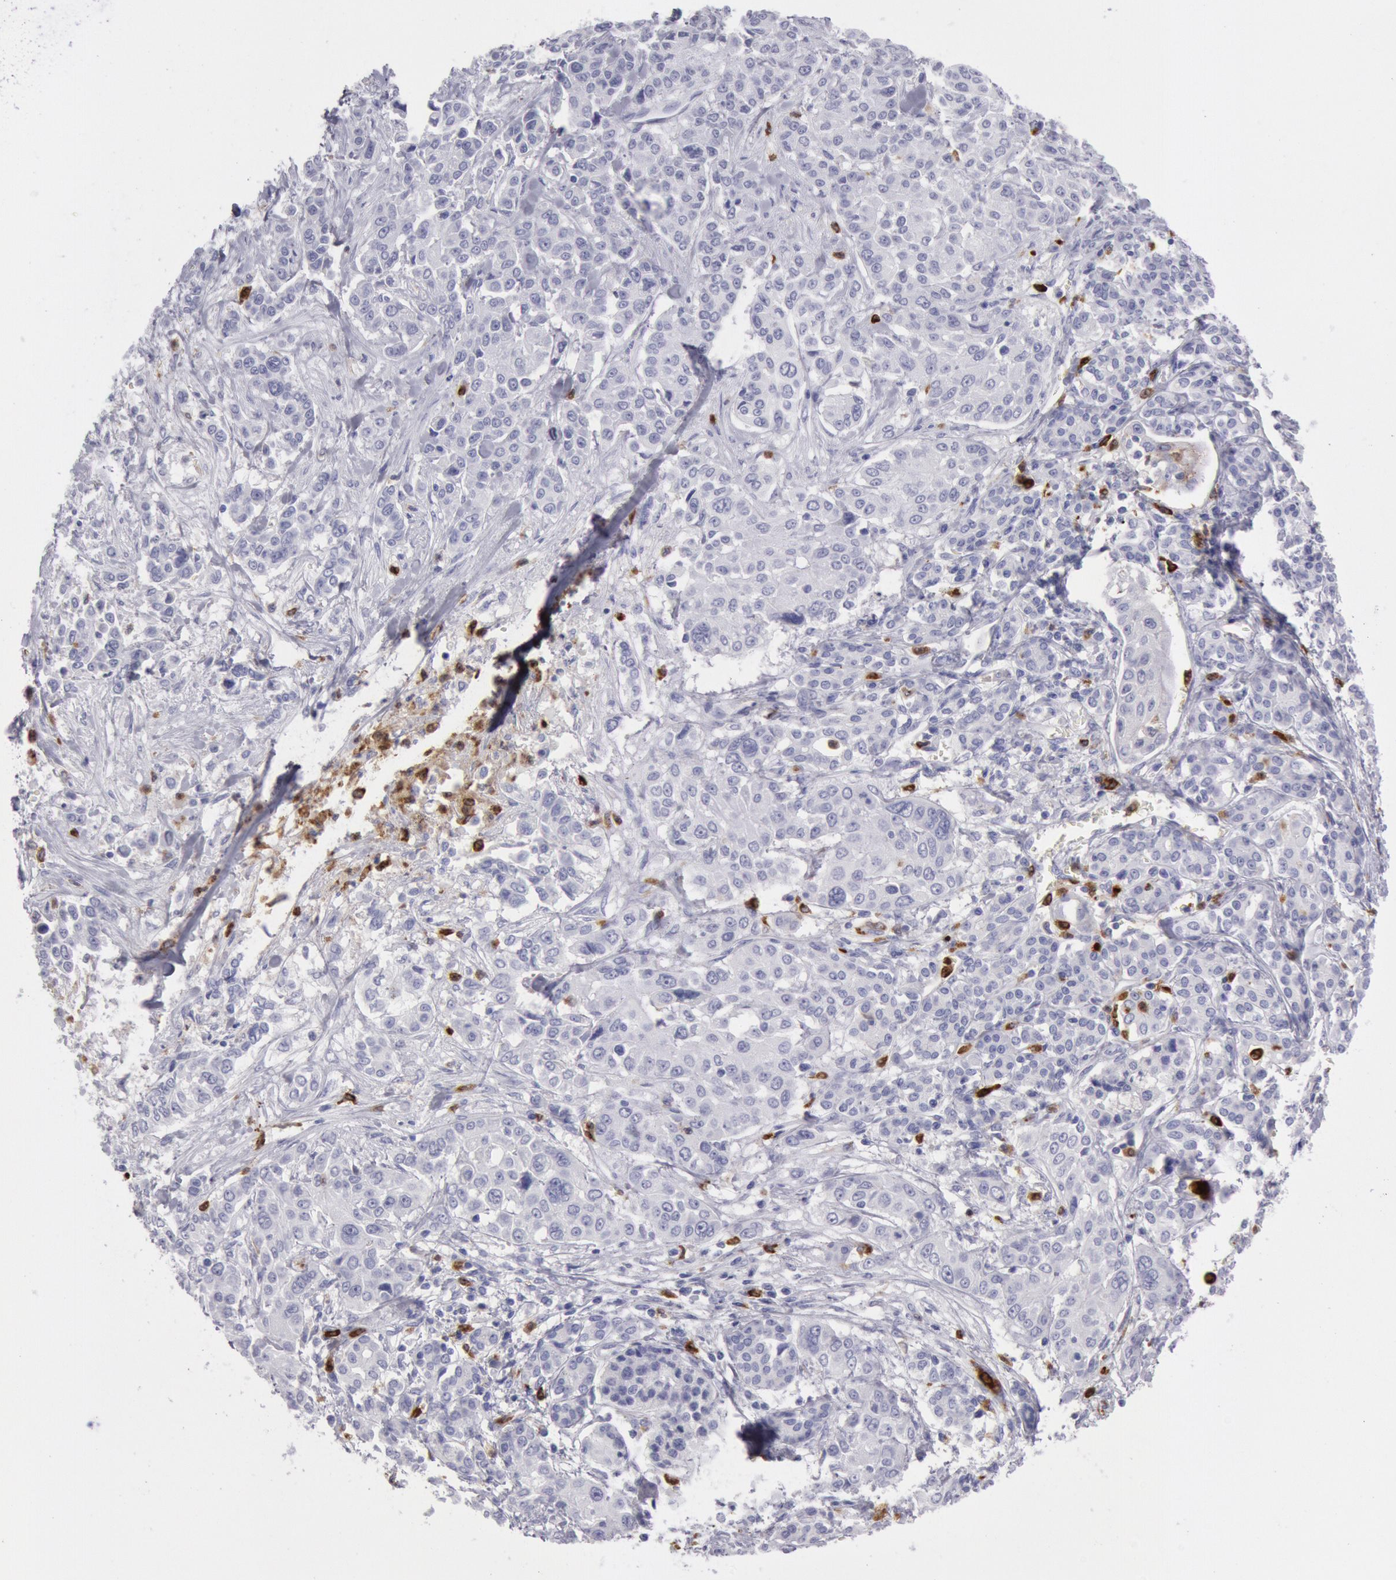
{"staining": {"intensity": "negative", "quantity": "none", "location": "none"}, "tissue": "pancreatic cancer", "cell_type": "Tumor cells", "image_type": "cancer", "snomed": [{"axis": "morphology", "description": "Adenocarcinoma, NOS"}, {"axis": "topography", "description": "Pancreas"}], "caption": "Micrograph shows no protein positivity in tumor cells of adenocarcinoma (pancreatic) tissue. (DAB immunohistochemistry (IHC) visualized using brightfield microscopy, high magnification).", "gene": "FCN1", "patient": {"sex": "female", "age": 52}}